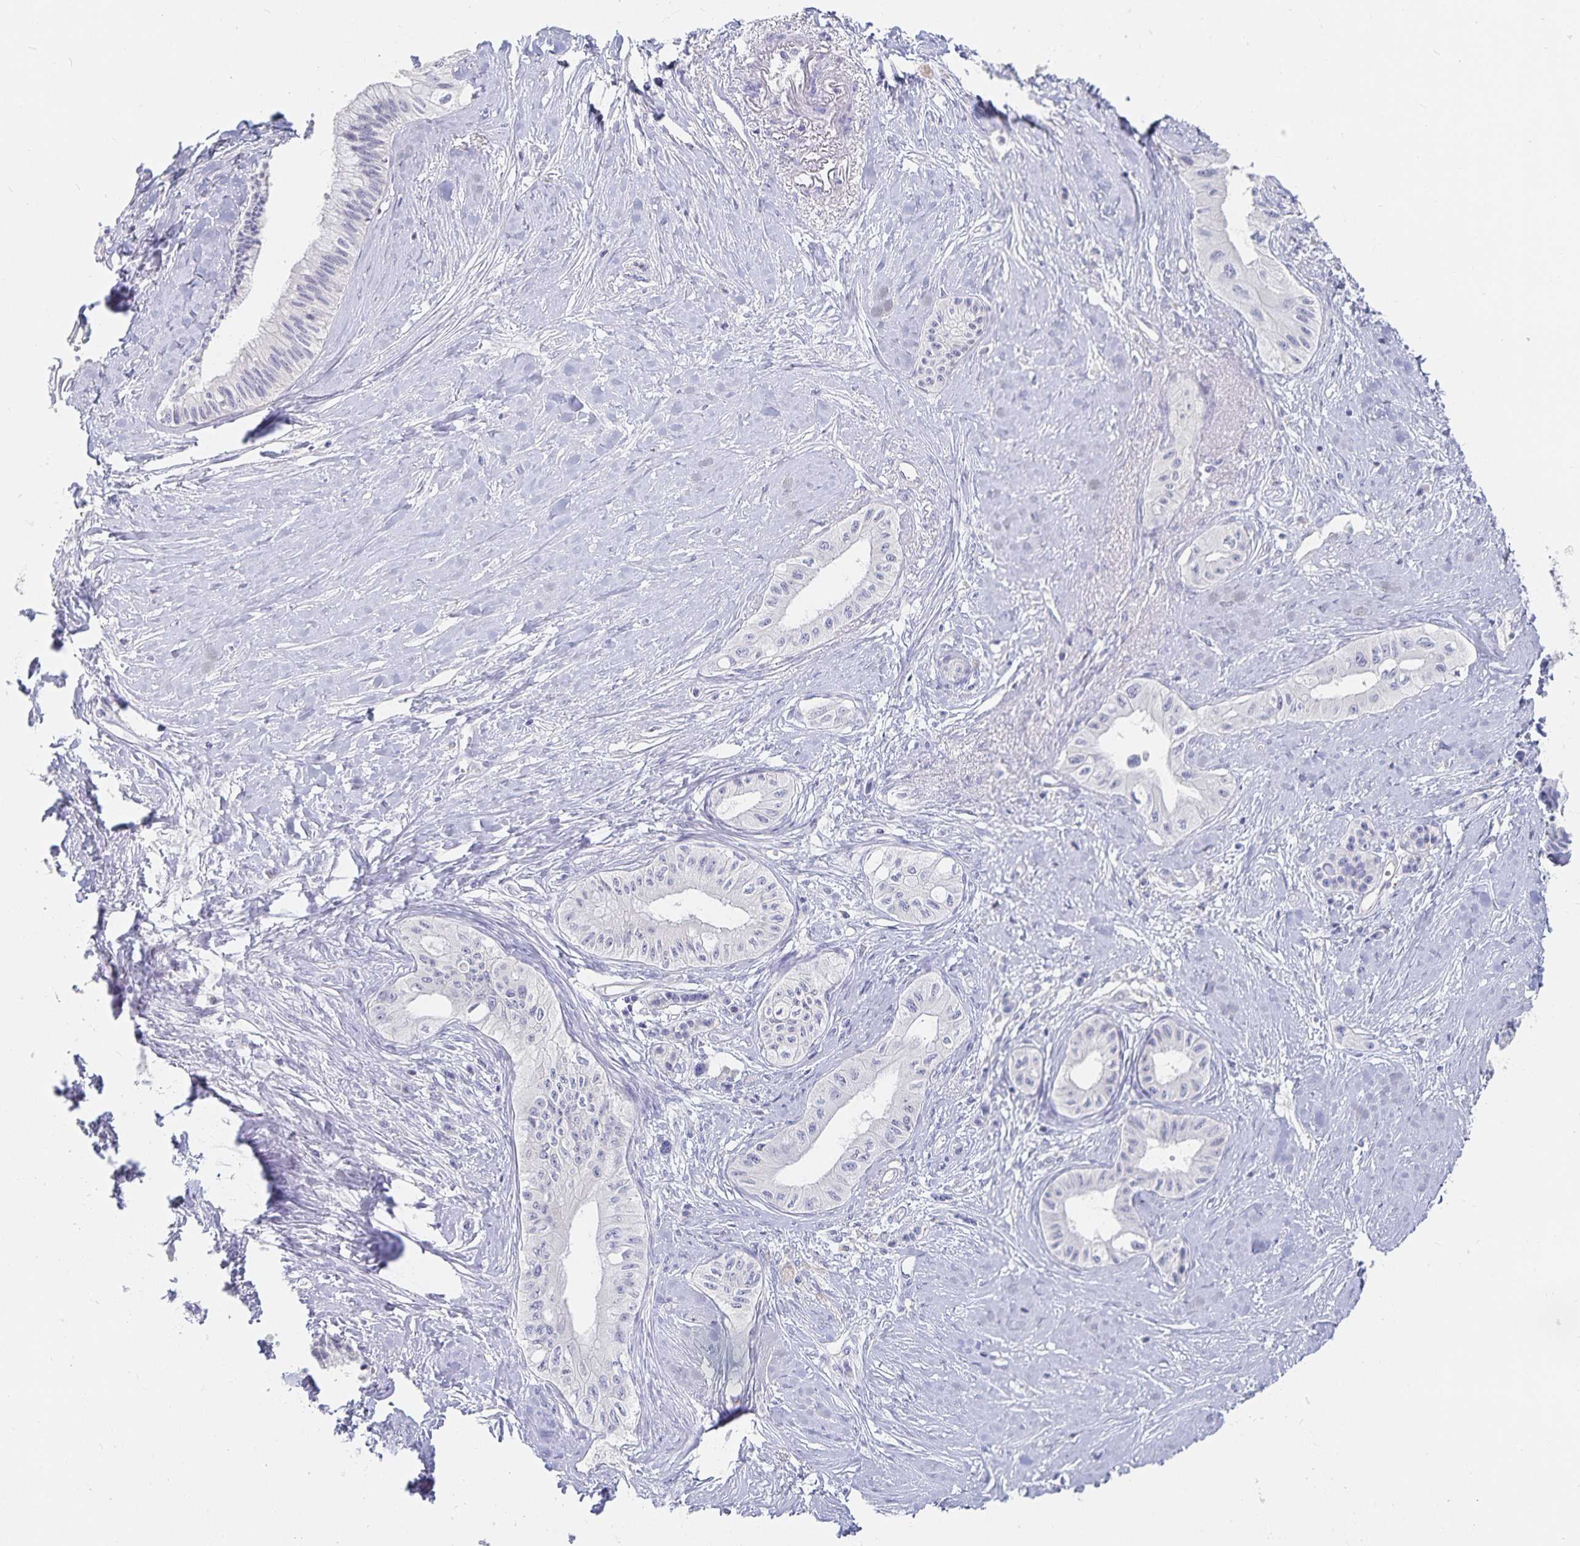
{"staining": {"intensity": "negative", "quantity": "none", "location": "none"}, "tissue": "pancreatic cancer", "cell_type": "Tumor cells", "image_type": "cancer", "snomed": [{"axis": "morphology", "description": "Adenocarcinoma, NOS"}, {"axis": "topography", "description": "Pancreas"}], "caption": "An IHC histopathology image of pancreatic adenocarcinoma is shown. There is no staining in tumor cells of pancreatic adenocarcinoma.", "gene": "SFTPA1", "patient": {"sex": "male", "age": 71}}